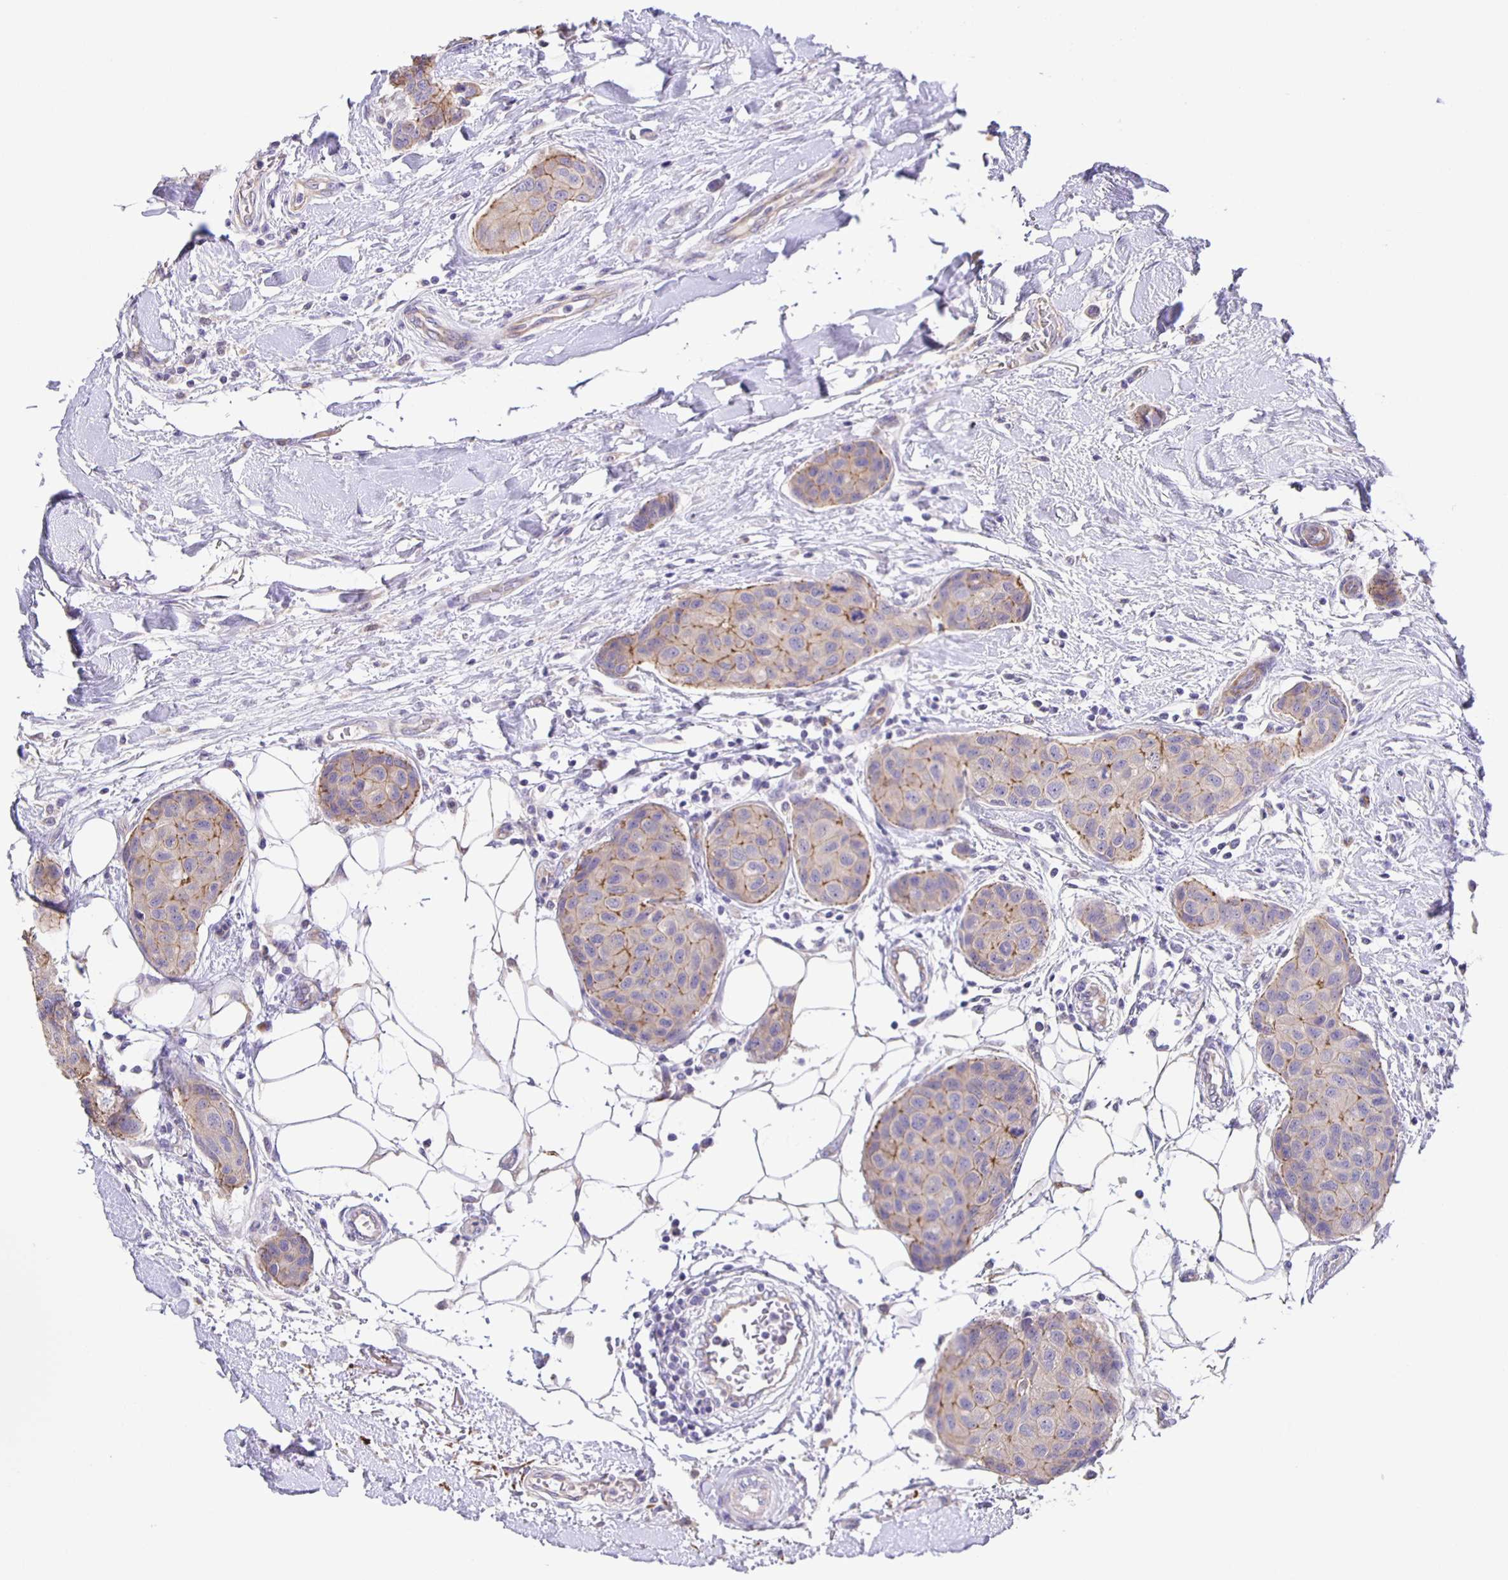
{"staining": {"intensity": "moderate", "quantity": "<25%", "location": "cytoplasmic/membranous"}, "tissue": "breast cancer", "cell_type": "Tumor cells", "image_type": "cancer", "snomed": [{"axis": "morphology", "description": "Duct carcinoma"}, {"axis": "topography", "description": "Breast"}, {"axis": "topography", "description": "Lymph node"}], "caption": "Immunohistochemistry (IHC) (DAB) staining of intraductal carcinoma (breast) reveals moderate cytoplasmic/membranous protein expression in about <25% of tumor cells.", "gene": "JMJD4", "patient": {"sex": "female", "age": 80}}